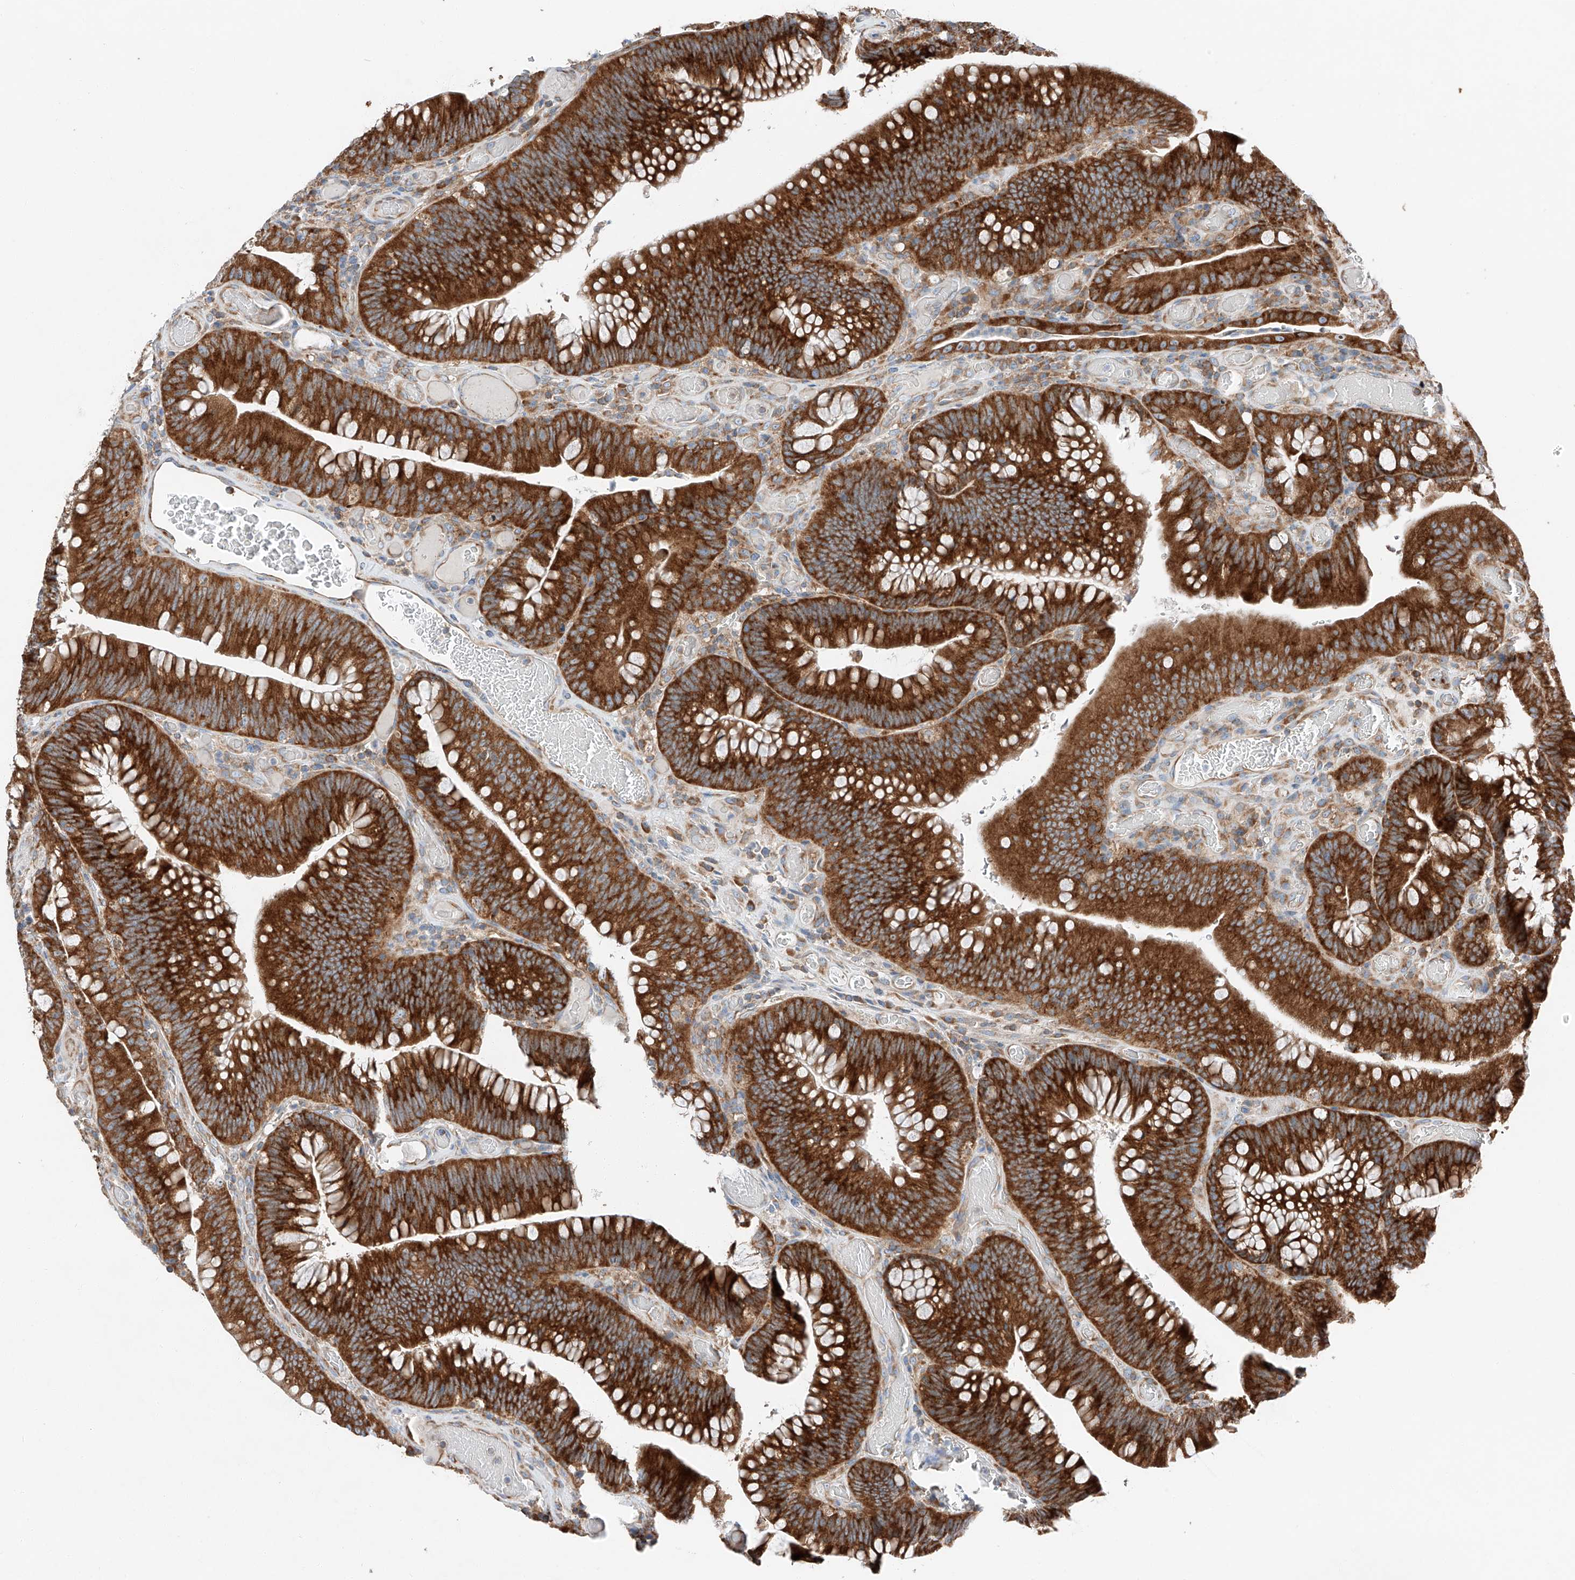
{"staining": {"intensity": "strong", "quantity": ">75%", "location": "cytoplasmic/membranous"}, "tissue": "colorectal cancer", "cell_type": "Tumor cells", "image_type": "cancer", "snomed": [{"axis": "morphology", "description": "Normal tissue, NOS"}, {"axis": "topography", "description": "Colon"}], "caption": "Immunohistochemistry (DAB) staining of human colorectal cancer demonstrates strong cytoplasmic/membranous protein staining in approximately >75% of tumor cells.", "gene": "ZC3H15", "patient": {"sex": "female", "age": 82}}